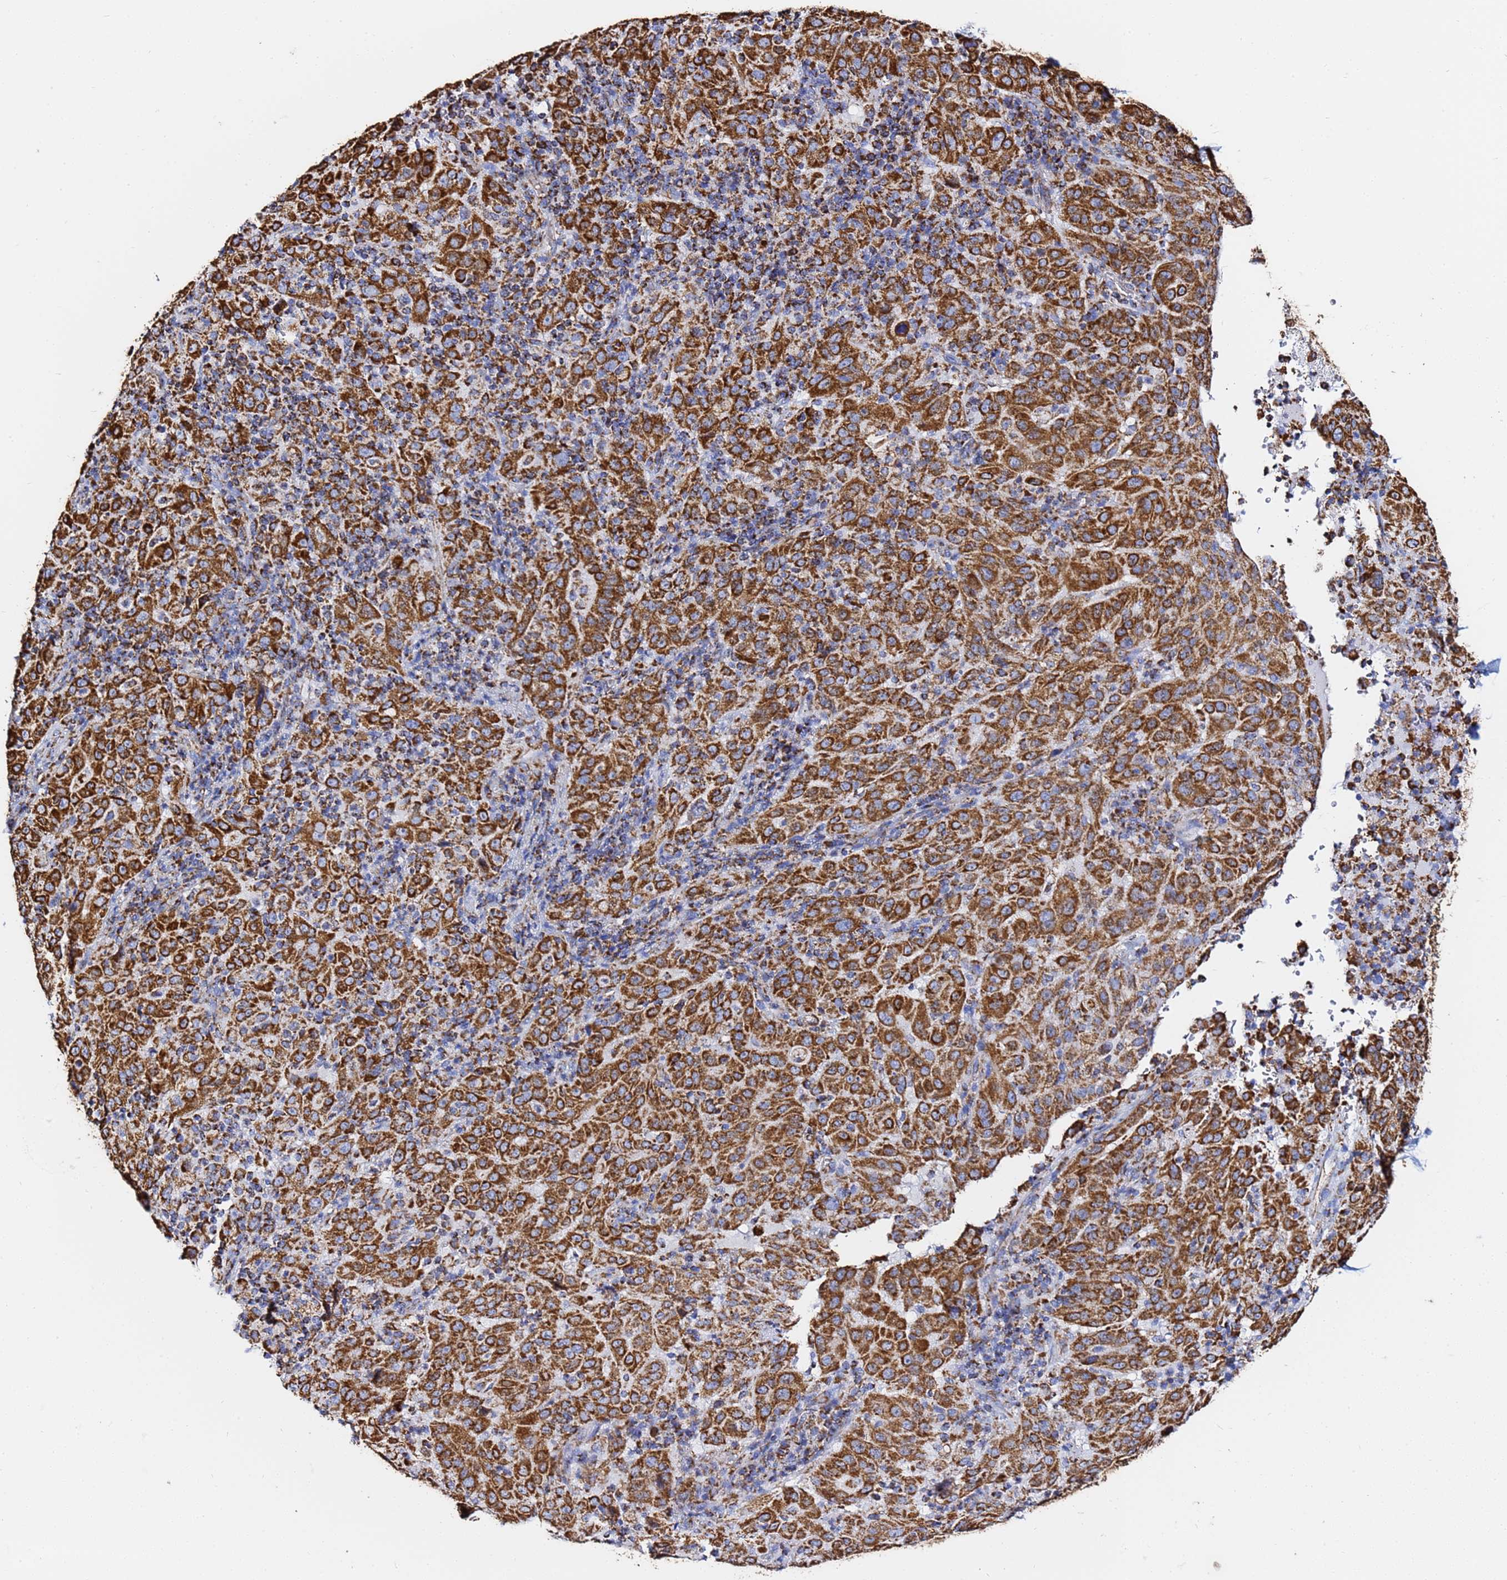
{"staining": {"intensity": "strong", "quantity": ">75%", "location": "cytoplasmic/membranous"}, "tissue": "pancreatic cancer", "cell_type": "Tumor cells", "image_type": "cancer", "snomed": [{"axis": "morphology", "description": "Adenocarcinoma, NOS"}, {"axis": "topography", "description": "Pancreas"}], "caption": "Immunohistochemical staining of pancreatic adenocarcinoma exhibits high levels of strong cytoplasmic/membranous protein expression in about >75% of tumor cells.", "gene": "PHB2", "patient": {"sex": "male", "age": 63}}